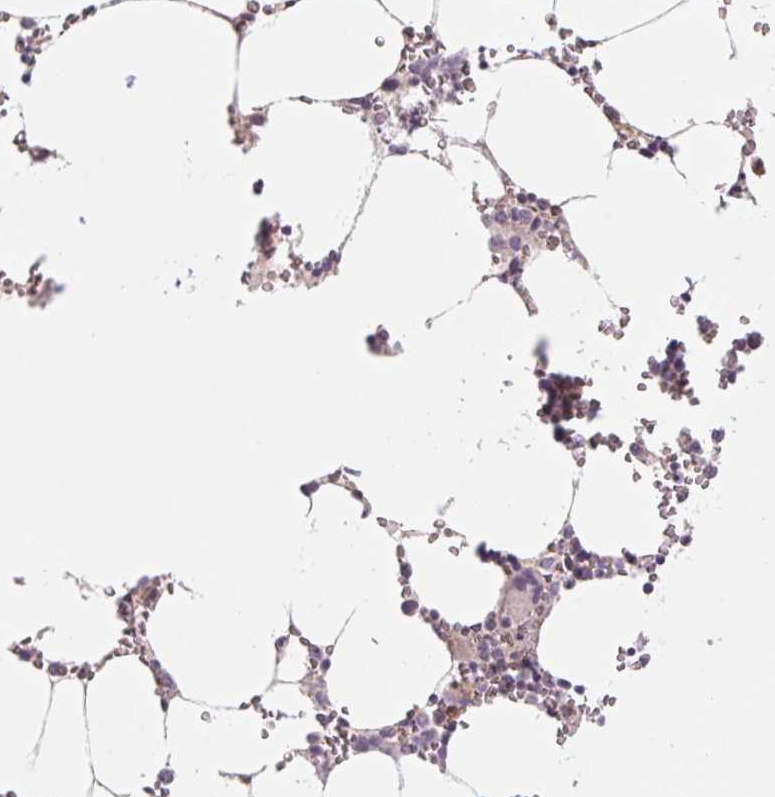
{"staining": {"intensity": "weak", "quantity": "<25%", "location": "cytoplasmic/membranous"}, "tissue": "bone marrow", "cell_type": "Hematopoietic cells", "image_type": "normal", "snomed": [{"axis": "morphology", "description": "Normal tissue, NOS"}, {"axis": "topography", "description": "Bone marrow"}], "caption": "The immunohistochemistry (IHC) photomicrograph has no significant staining in hematopoietic cells of bone marrow. (DAB IHC visualized using brightfield microscopy, high magnification).", "gene": "CCDC112", "patient": {"sex": "male", "age": 54}}